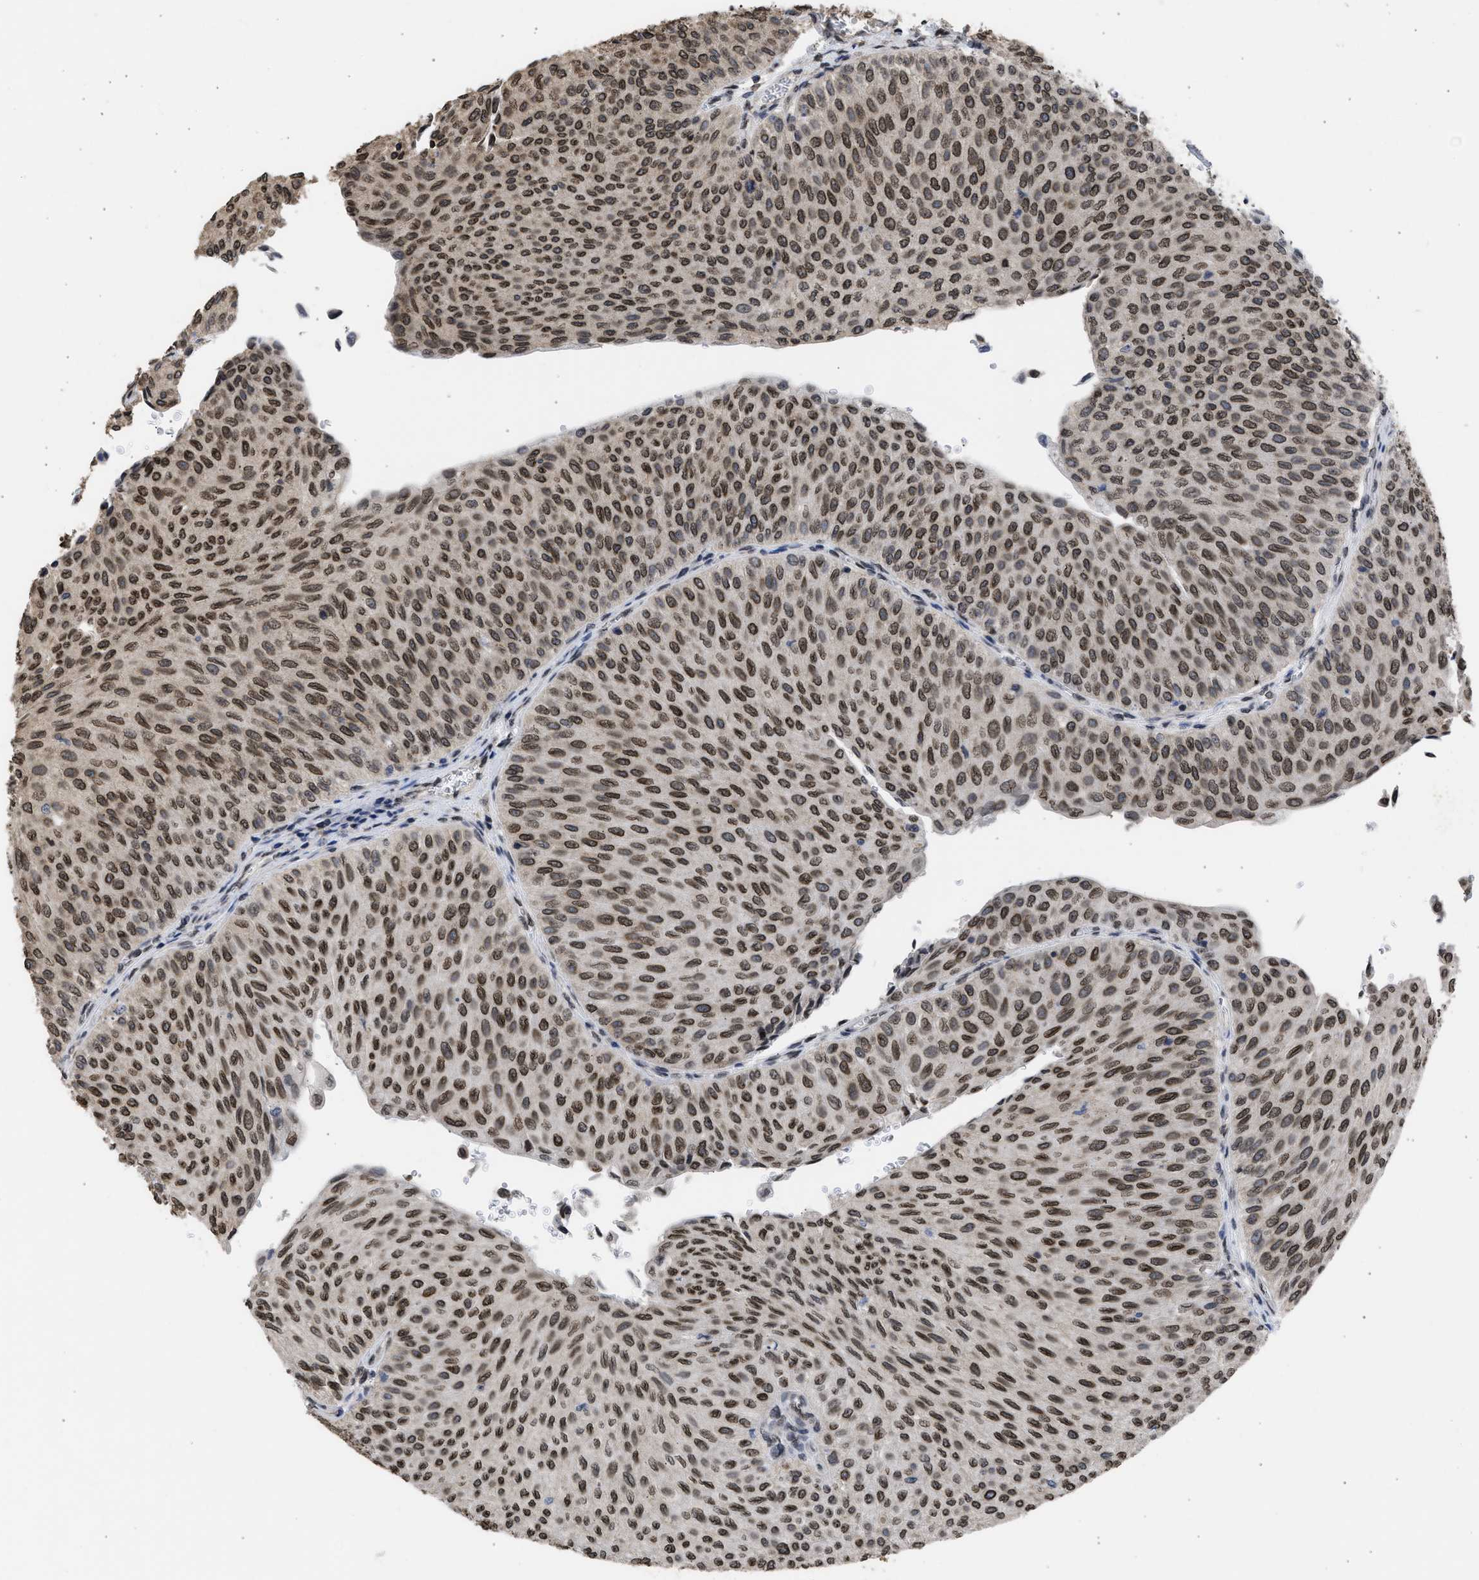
{"staining": {"intensity": "moderate", "quantity": ">75%", "location": "cytoplasmic/membranous,nuclear"}, "tissue": "urothelial cancer", "cell_type": "Tumor cells", "image_type": "cancer", "snomed": [{"axis": "morphology", "description": "Urothelial carcinoma, Low grade"}, {"axis": "topography", "description": "Urinary bladder"}], "caption": "Tumor cells exhibit moderate cytoplasmic/membranous and nuclear expression in about >75% of cells in urothelial cancer.", "gene": "NUP35", "patient": {"sex": "male", "age": 78}}